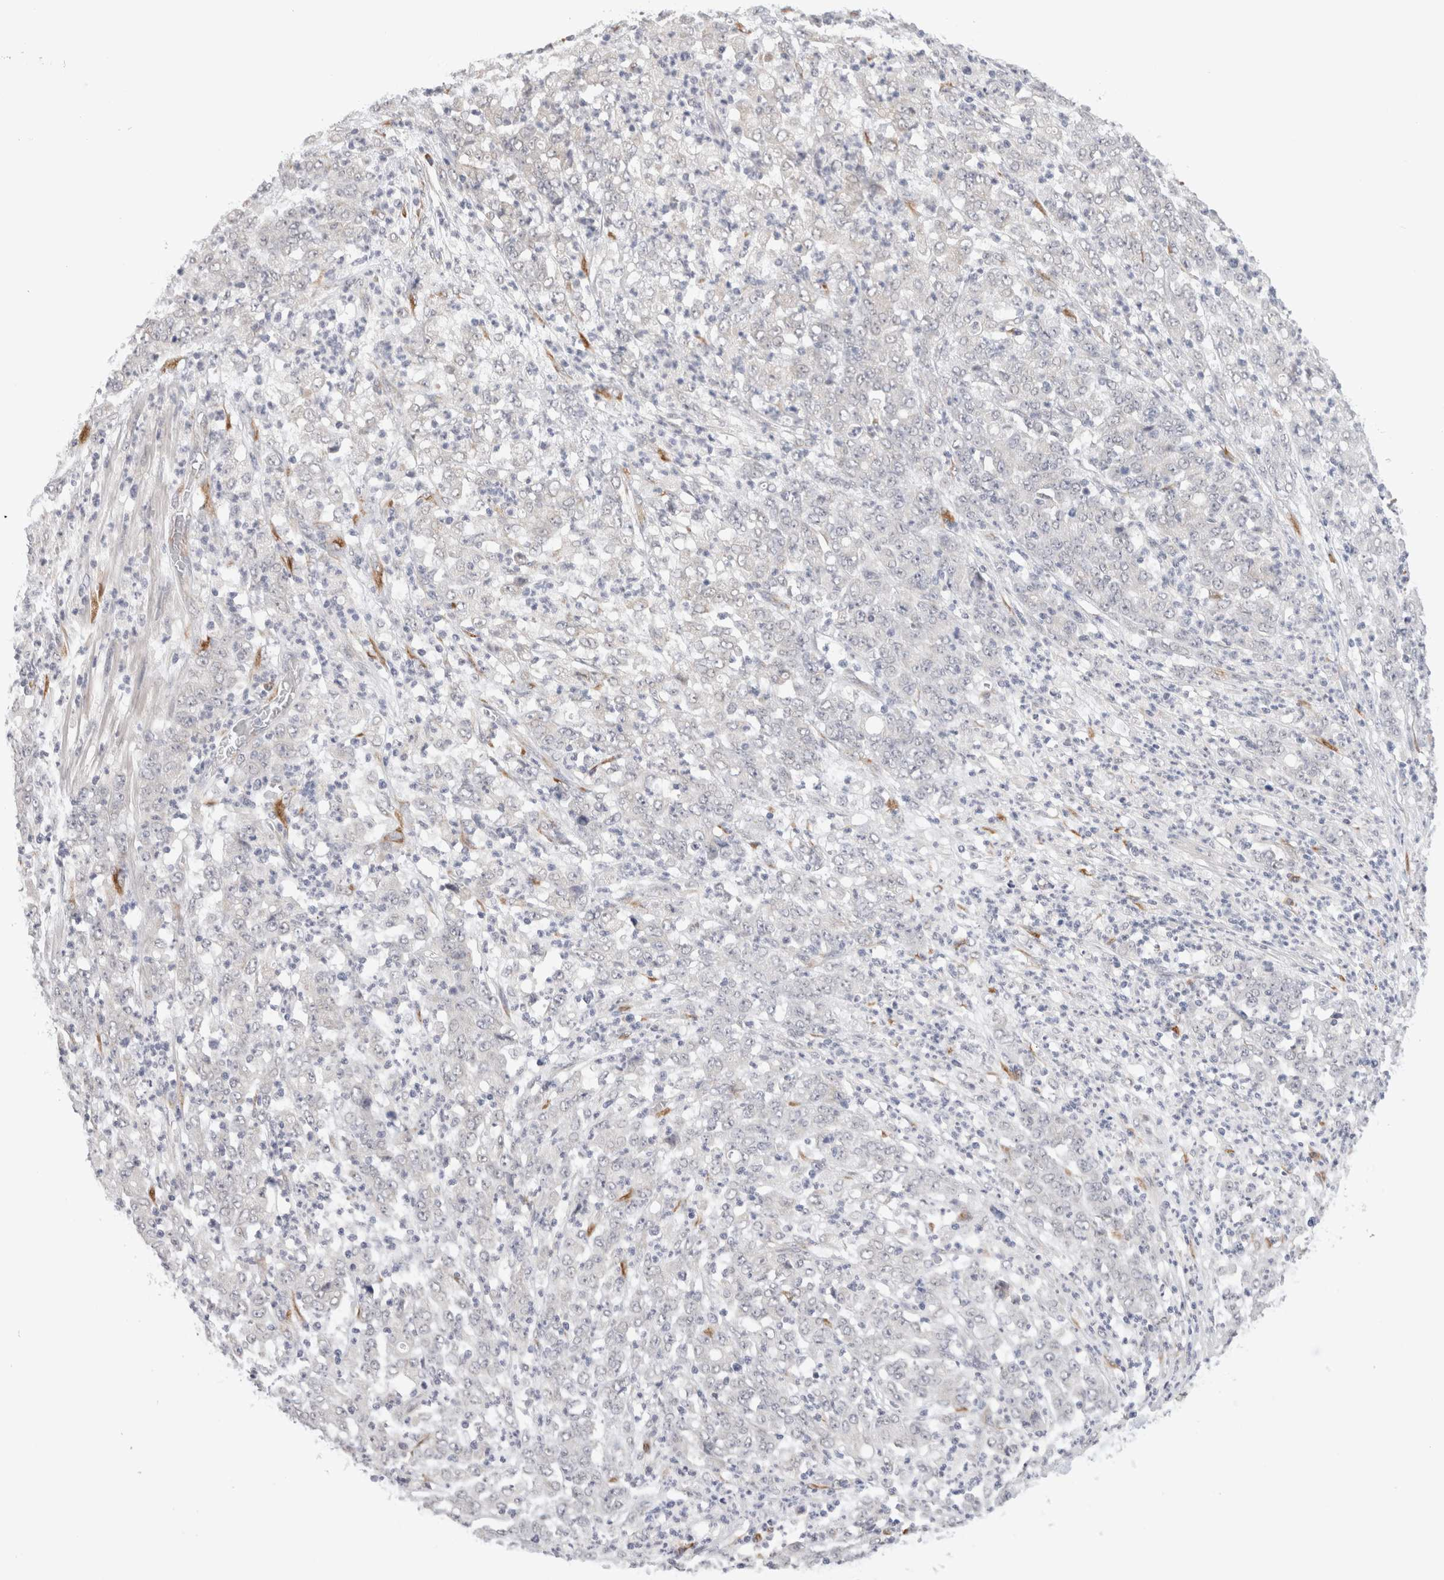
{"staining": {"intensity": "negative", "quantity": "none", "location": "none"}, "tissue": "stomach cancer", "cell_type": "Tumor cells", "image_type": "cancer", "snomed": [{"axis": "morphology", "description": "Adenocarcinoma, NOS"}, {"axis": "topography", "description": "Stomach, lower"}], "caption": "Immunohistochemistry photomicrograph of neoplastic tissue: human stomach cancer (adenocarcinoma) stained with DAB displays no significant protein staining in tumor cells.", "gene": "HDLBP", "patient": {"sex": "female", "age": 71}}